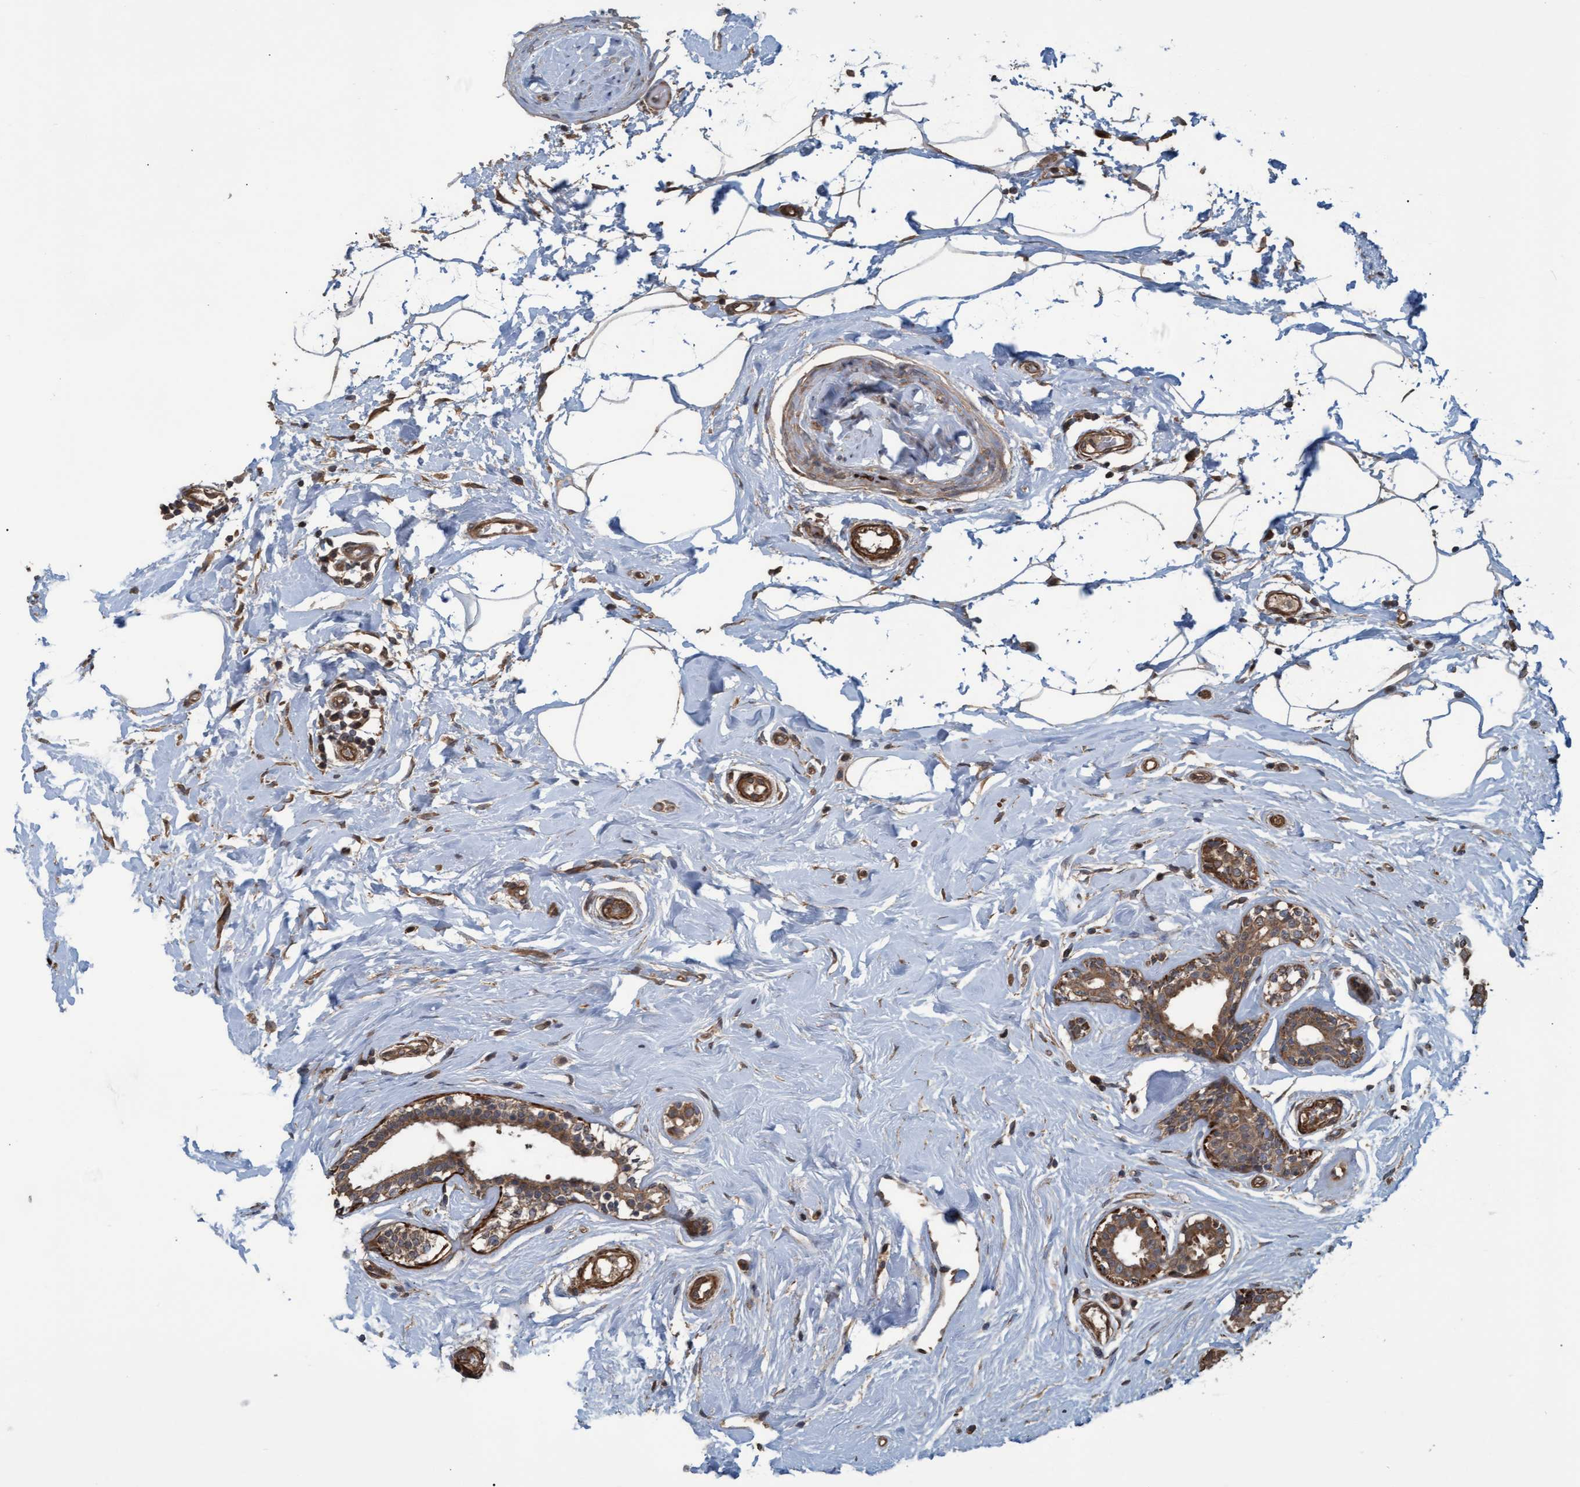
{"staining": {"intensity": "moderate", "quantity": ">75%", "location": "cytoplasmic/membranous"}, "tissue": "breast cancer", "cell_type": "Tumor cells", "image_type": "cancer", "snomed": [{"axis": "morphology", "description": "Duct carcinoma"}, {"axis": "topography", "description": "Breast"}], "caption": "Breast cancer stained with a brown dye shows moderate cytoplasmic/membranous positive expression in approximately >75% of tumor cells.", "gene": "GGT6", "patient": {"sex": "female", "age": 55}}